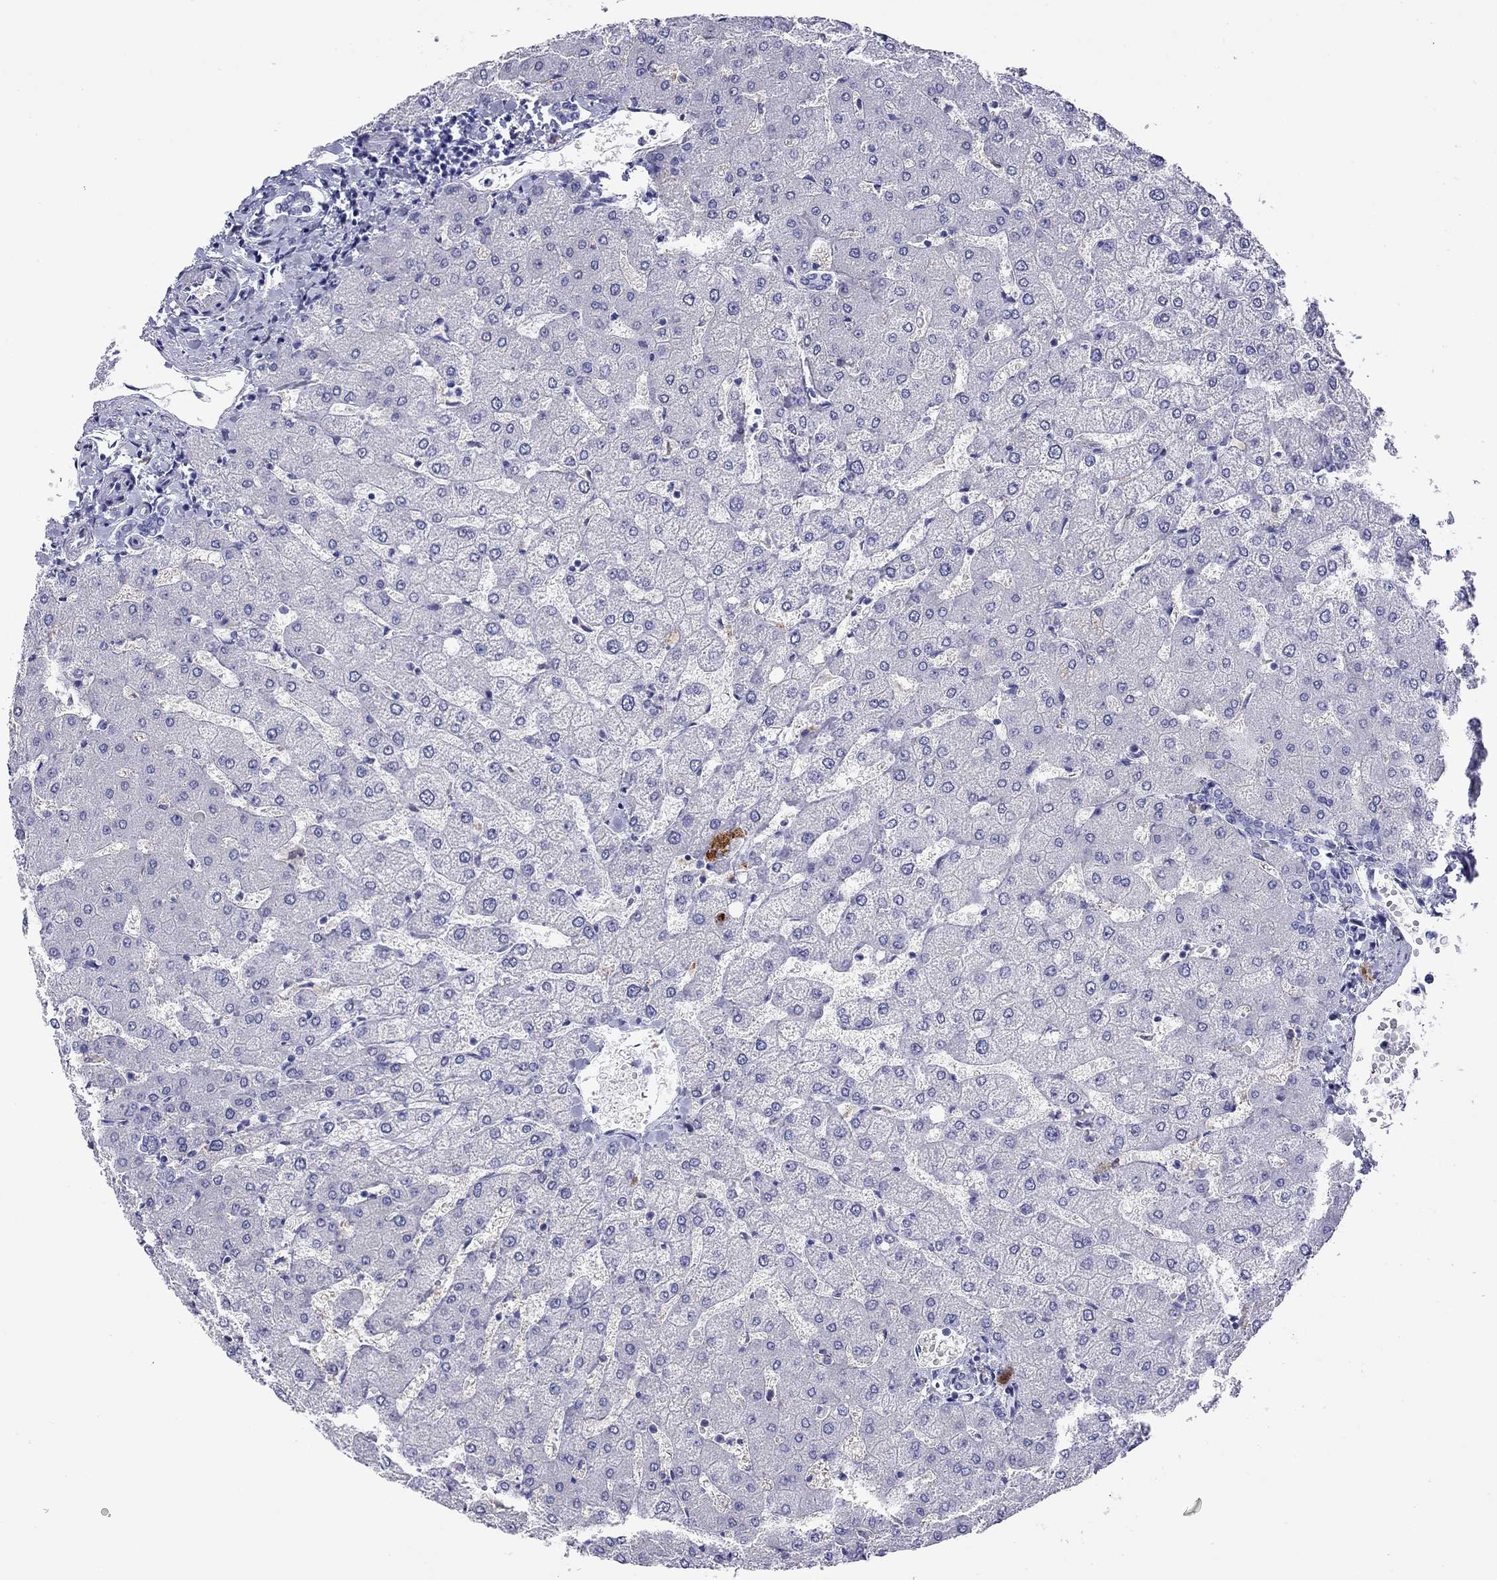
{"staining": {"intensity": "negative", "quantity": "none", "location": "none"}, "tissue": "liver", "cell_type": "Cholangiocytes", "image_type": "normal", "snomed": [{"axis": "morphology", "description": "Normal tissue, NOS"}, {"axis": "topography", "description": "Liver"}], "caption": "The IHC image has no significant staining in cholangiocytes of liver. Brightfield microscopy of immunohistochemistry stained with DAB (3,3'-diaminobenzidine) (brown) and hematoxylin (blue), captured at high magnification.", "gene": "SLC30A8", "patient": {"sex": "female", "age": 54}}